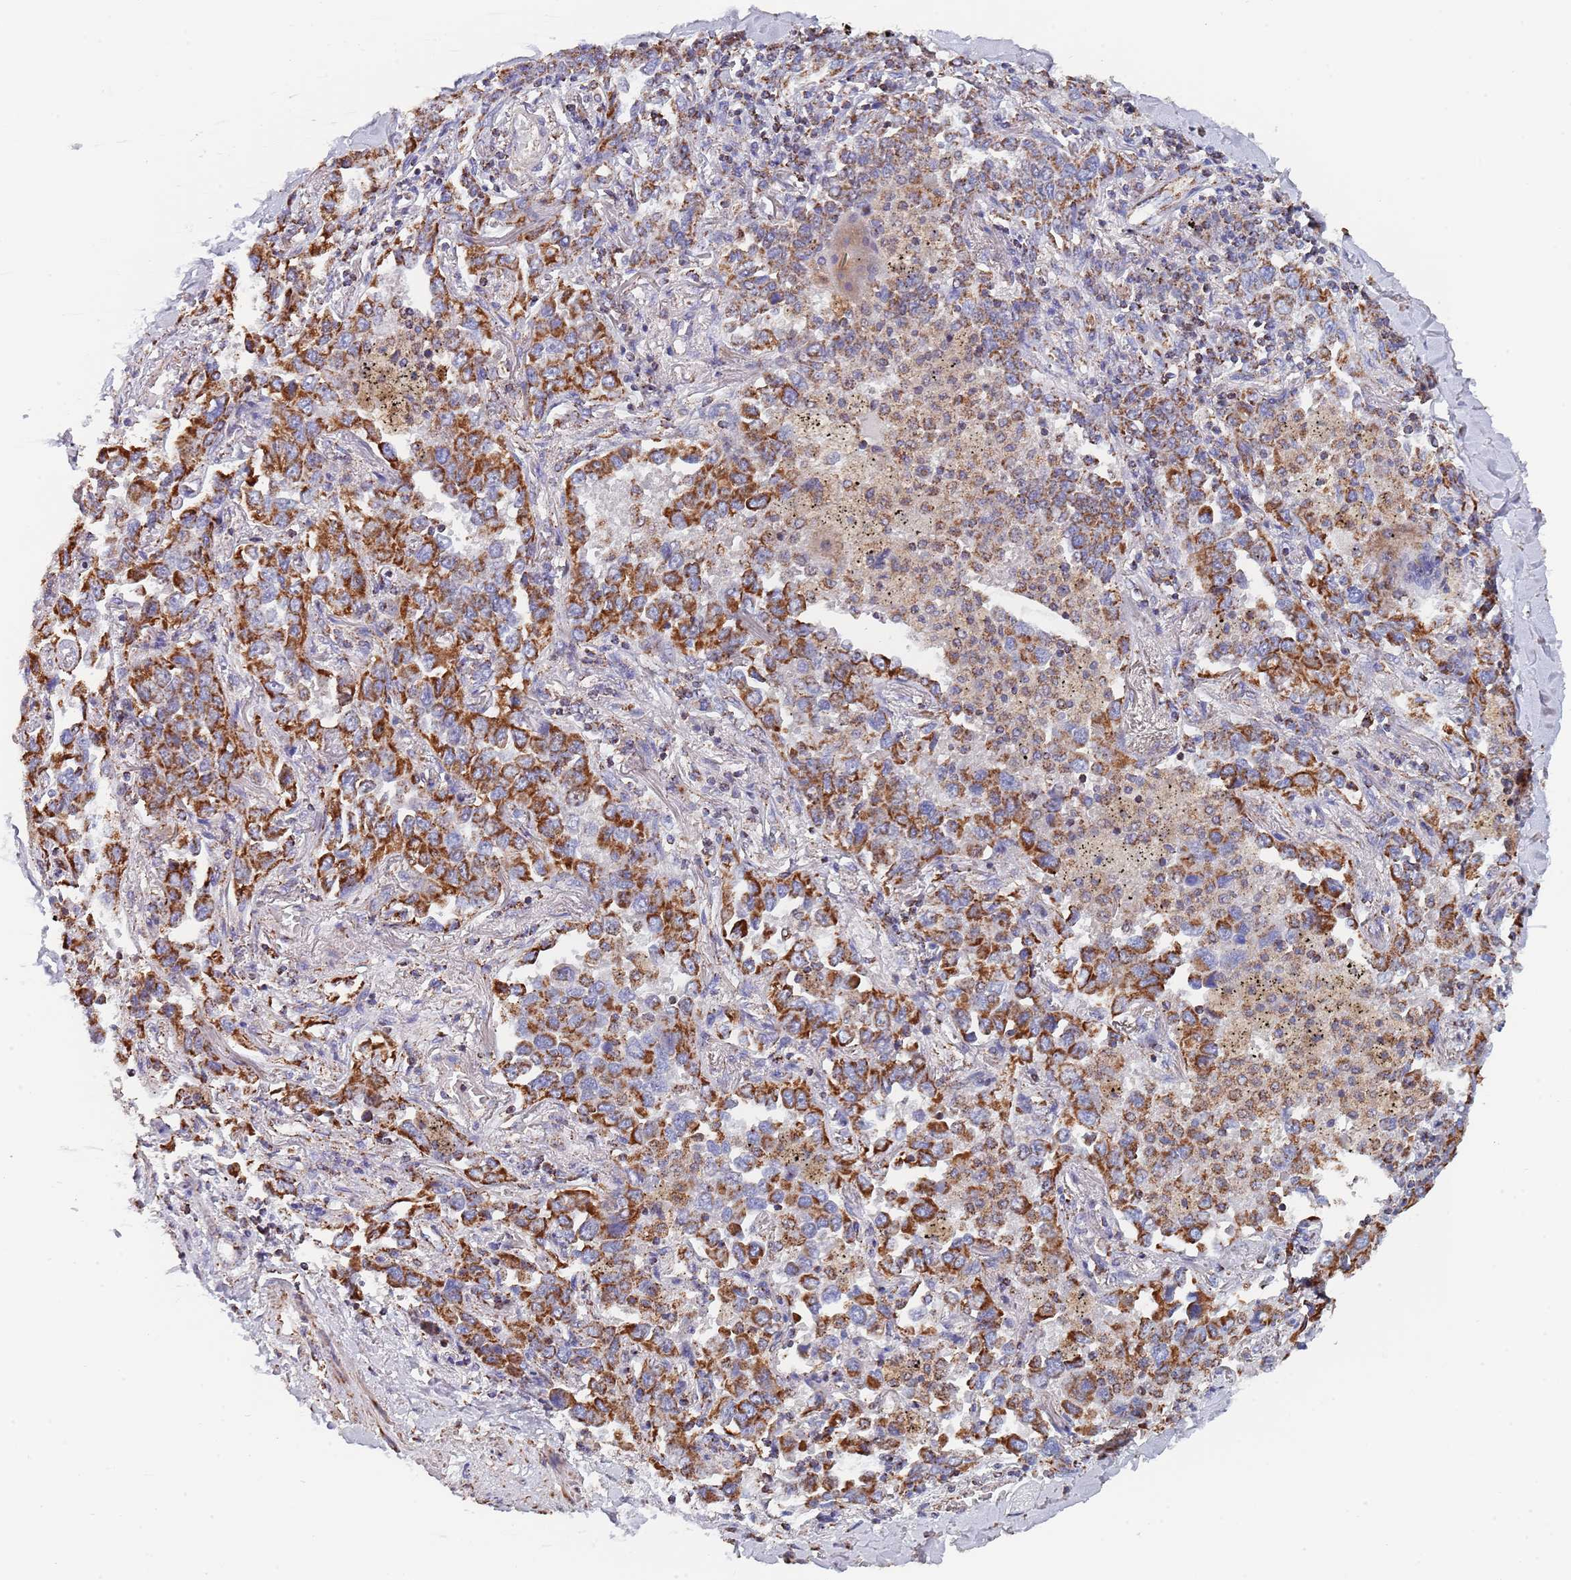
{"staining": {"intensity": "strong", "quantity": ">75%", "location": "cytoplasmic/membranous"}, "tissue": "lung cancer", "cell_type": "Tumor cells", "image_type": "cancer", "snomed": [{"axis": "morphology", "description": "Adenocarcinoma, NOS"}, {"axis": "topography", "description": "Lung"}], "caption": "This is an image of IHC staining of adenocarcinoma (lung), which shows strong positivity in the cytoplasmic/membranous of tumor cells.", "gene": "PGP", "patient": {"sex": "male", "age": 67}}